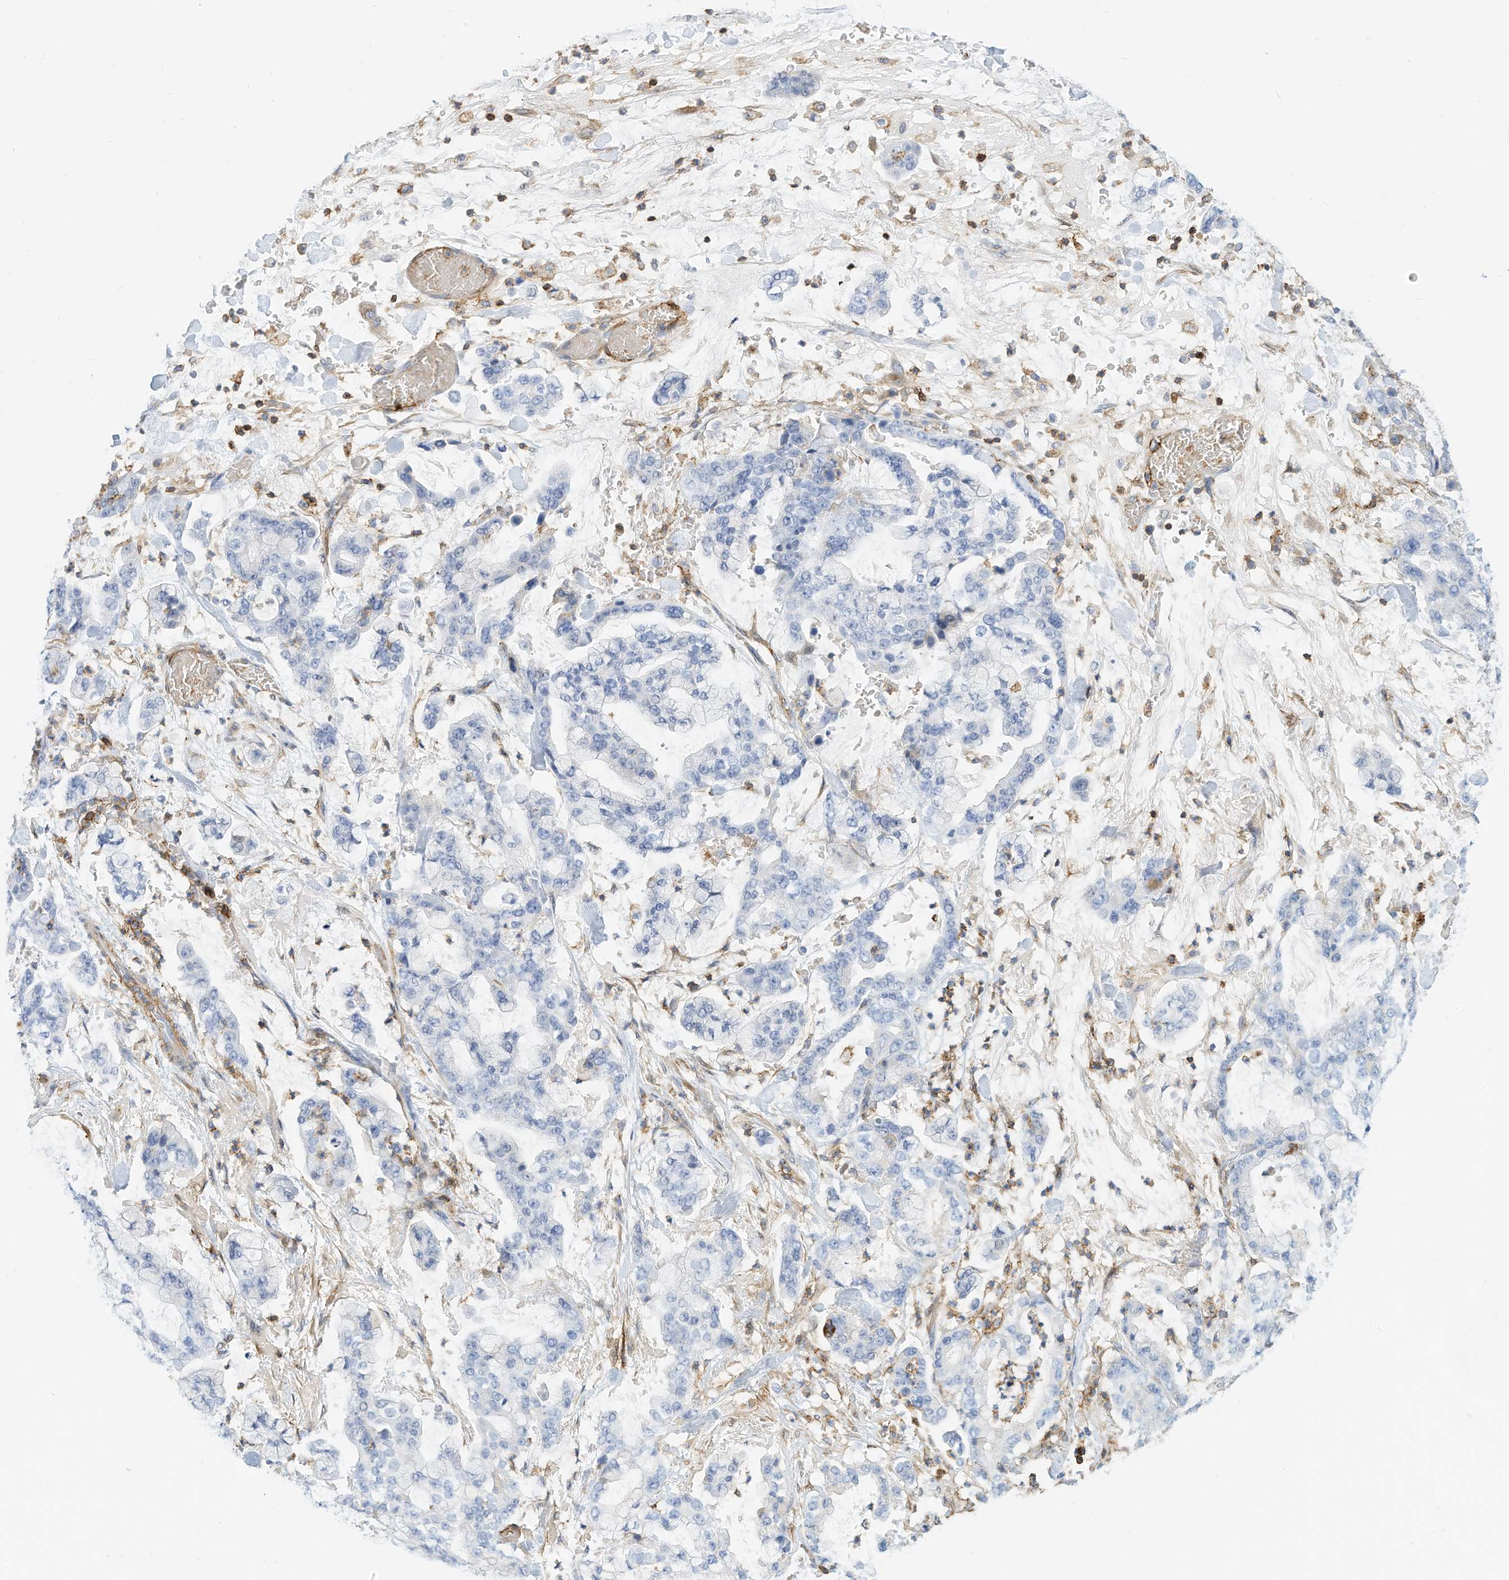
{"staining": {"intensity": "negative", "quantity": "none", "location": "none"}, "tissue": "stomach cancer", "cell_type": "Tumor cells", "image_type": "cancer", "snomed": [{"axis": "morphology", "description": "Normal tissue, NOS"}, {"axis": "morphology", "description": "Adenocarcinoma, NOS"}, {"axis": "topography", "description": "Stomach, upper"}, {"axis": "topography", "description": "Stomach"}], "caption": "Adenocarcinoma (stomach) stained for a protein using immunohistochemistry reveals no positivity tumor cells.", "gene": "TXNDC9", "patient": {"sex": "male", "age": 76}}